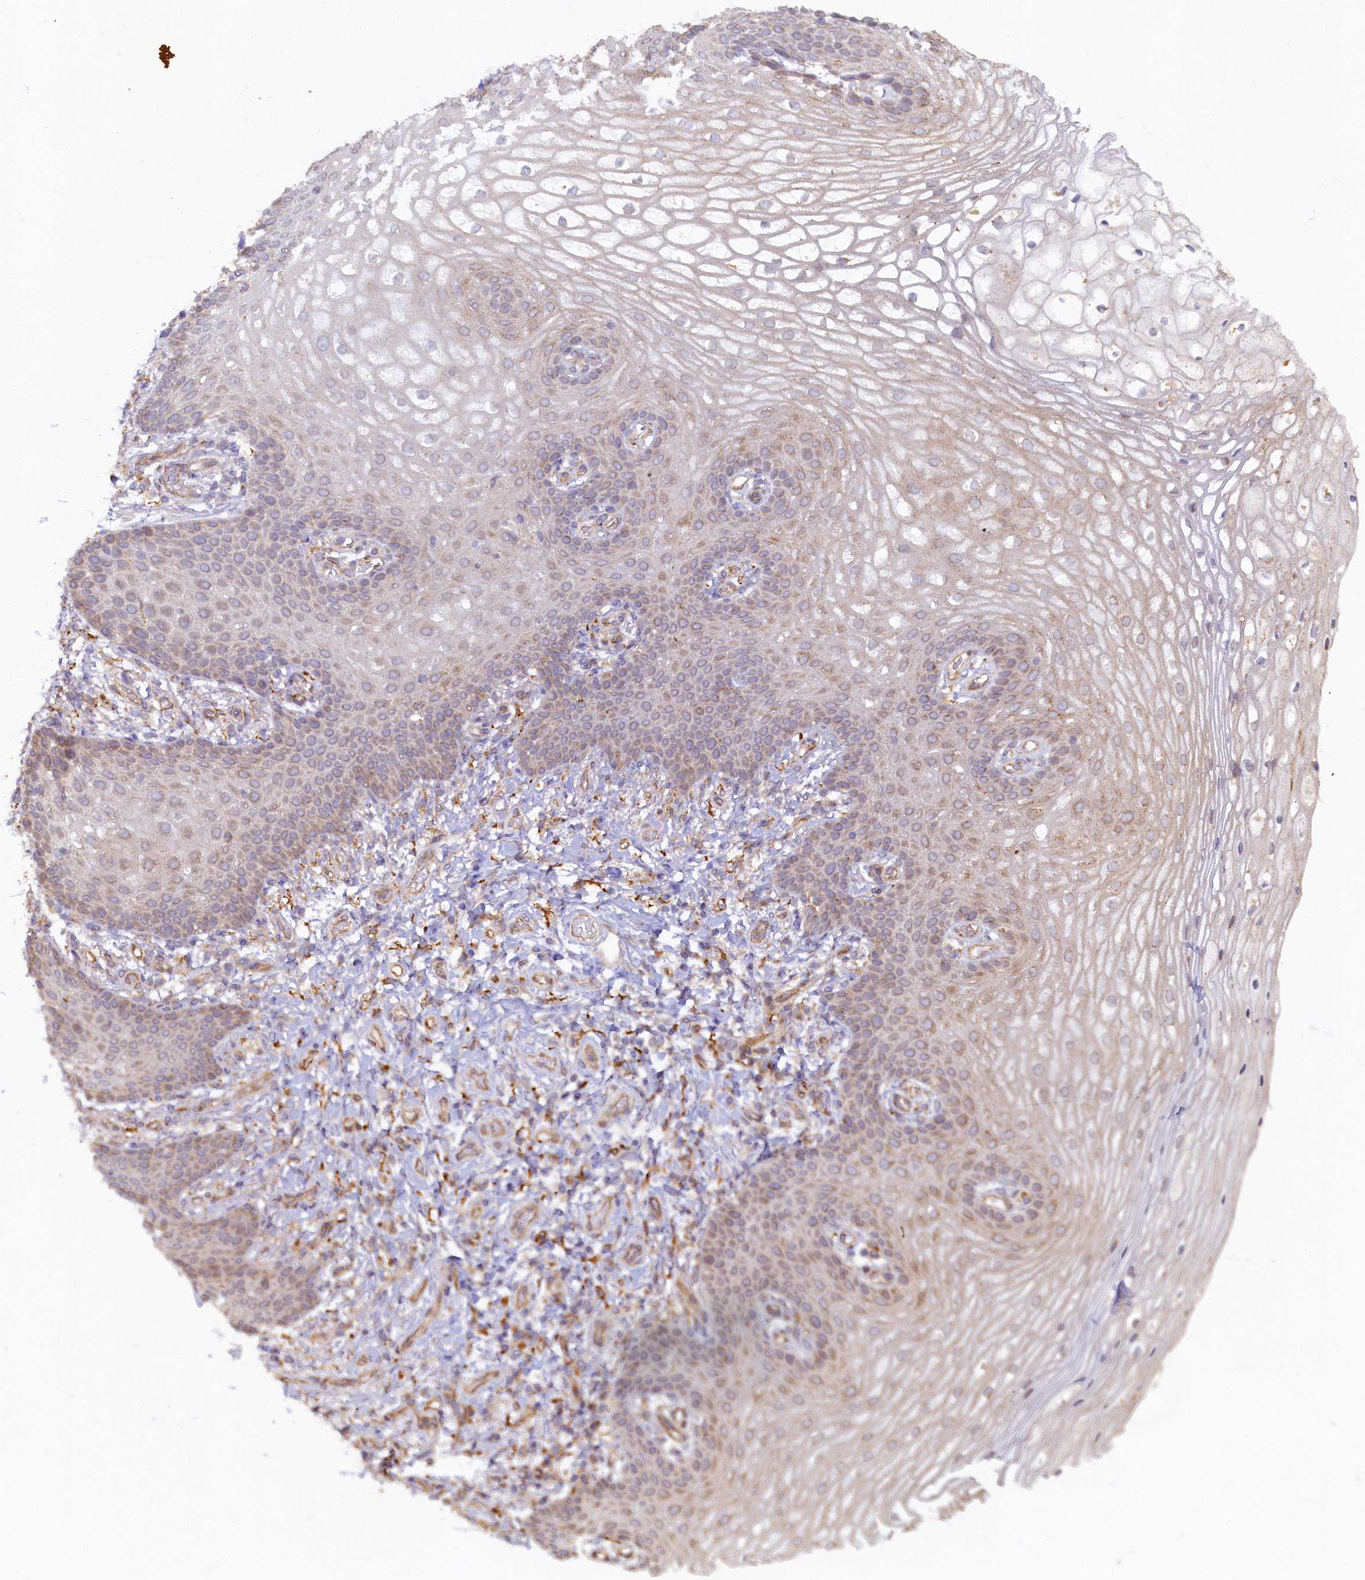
{"staining": {"intensity": "weak", "quantity": "<25%", "location": "cytoplasmic/membranous"}, "tissue": "vagina", "cell_type": "Squamous epithelial cells", "image_type": "normal", "snomed": [{"axis": "morphology", "description": "Normal tissue, NOS"}, {"axis": "topography", "description": "Vagina"}], "caption": "The immunohistochemistry (IHC) micrograph has no significant positivity in squamous epithelial cells of vagina. (DAB (3,3'-diaminobenzidine) IHC visualized using brightfield microscopy, high magnification).", "gene": "STX12", "patient": {"sex": "female", "age": 60}}